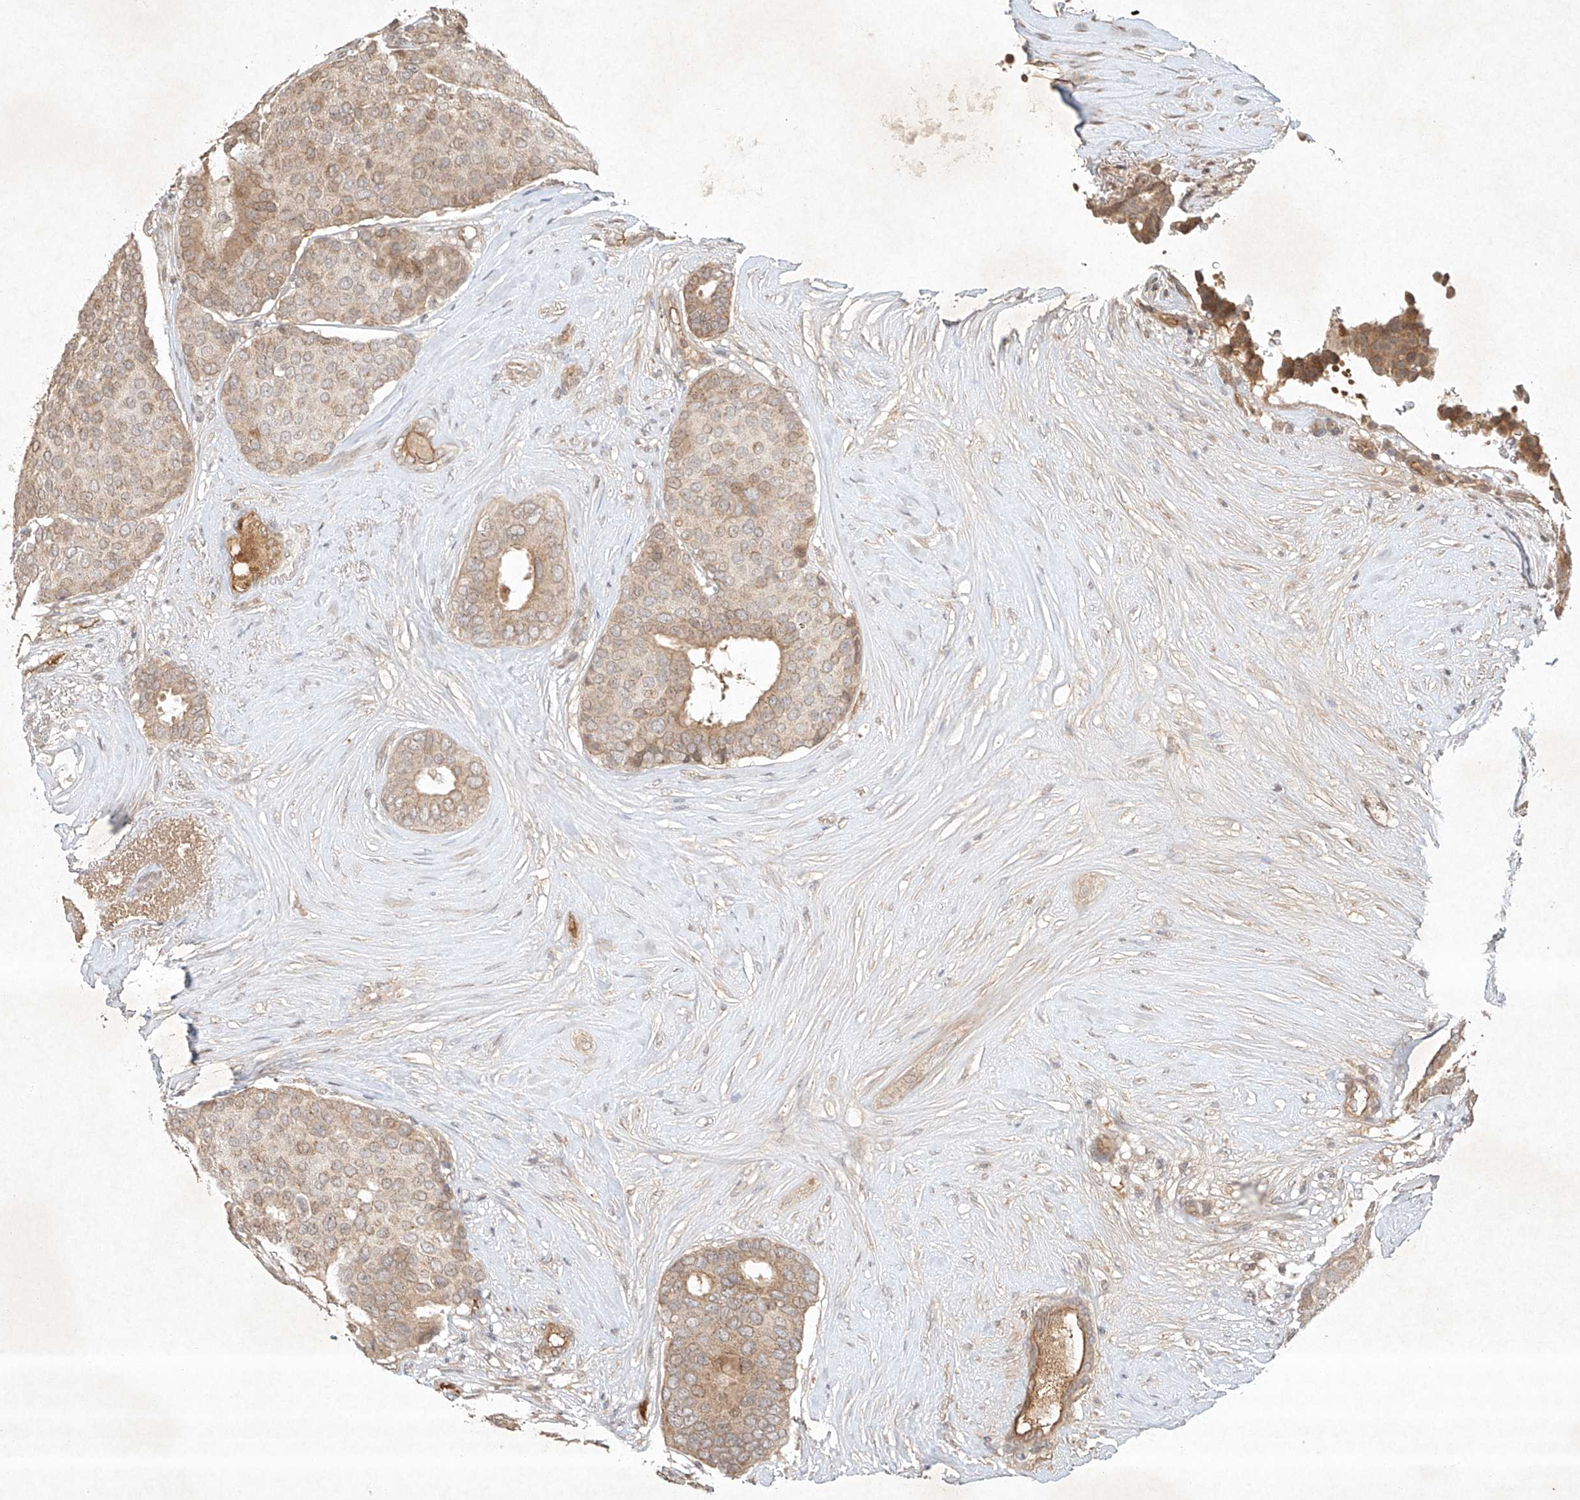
{"staining": {"intensity": "weak", "quantity": ">75%", "location": "cytoplasmic/membranous"}, "tissue": "breast cancer", "cell_type": "Tumor cells", "image_type": "cancer", "snomed": [{"axis": "morphology", "description": "Duct carcinoma"}, {"axis": "topography", "description": "Breast"}], "caption": "Breast cancer (intraductal carcinoma) stained for a protein reveals weak cytoplasmic/membranous positivity in tumor cells.", "gene": "BTRC", "patient": {"sex": "female", "age": 75}}